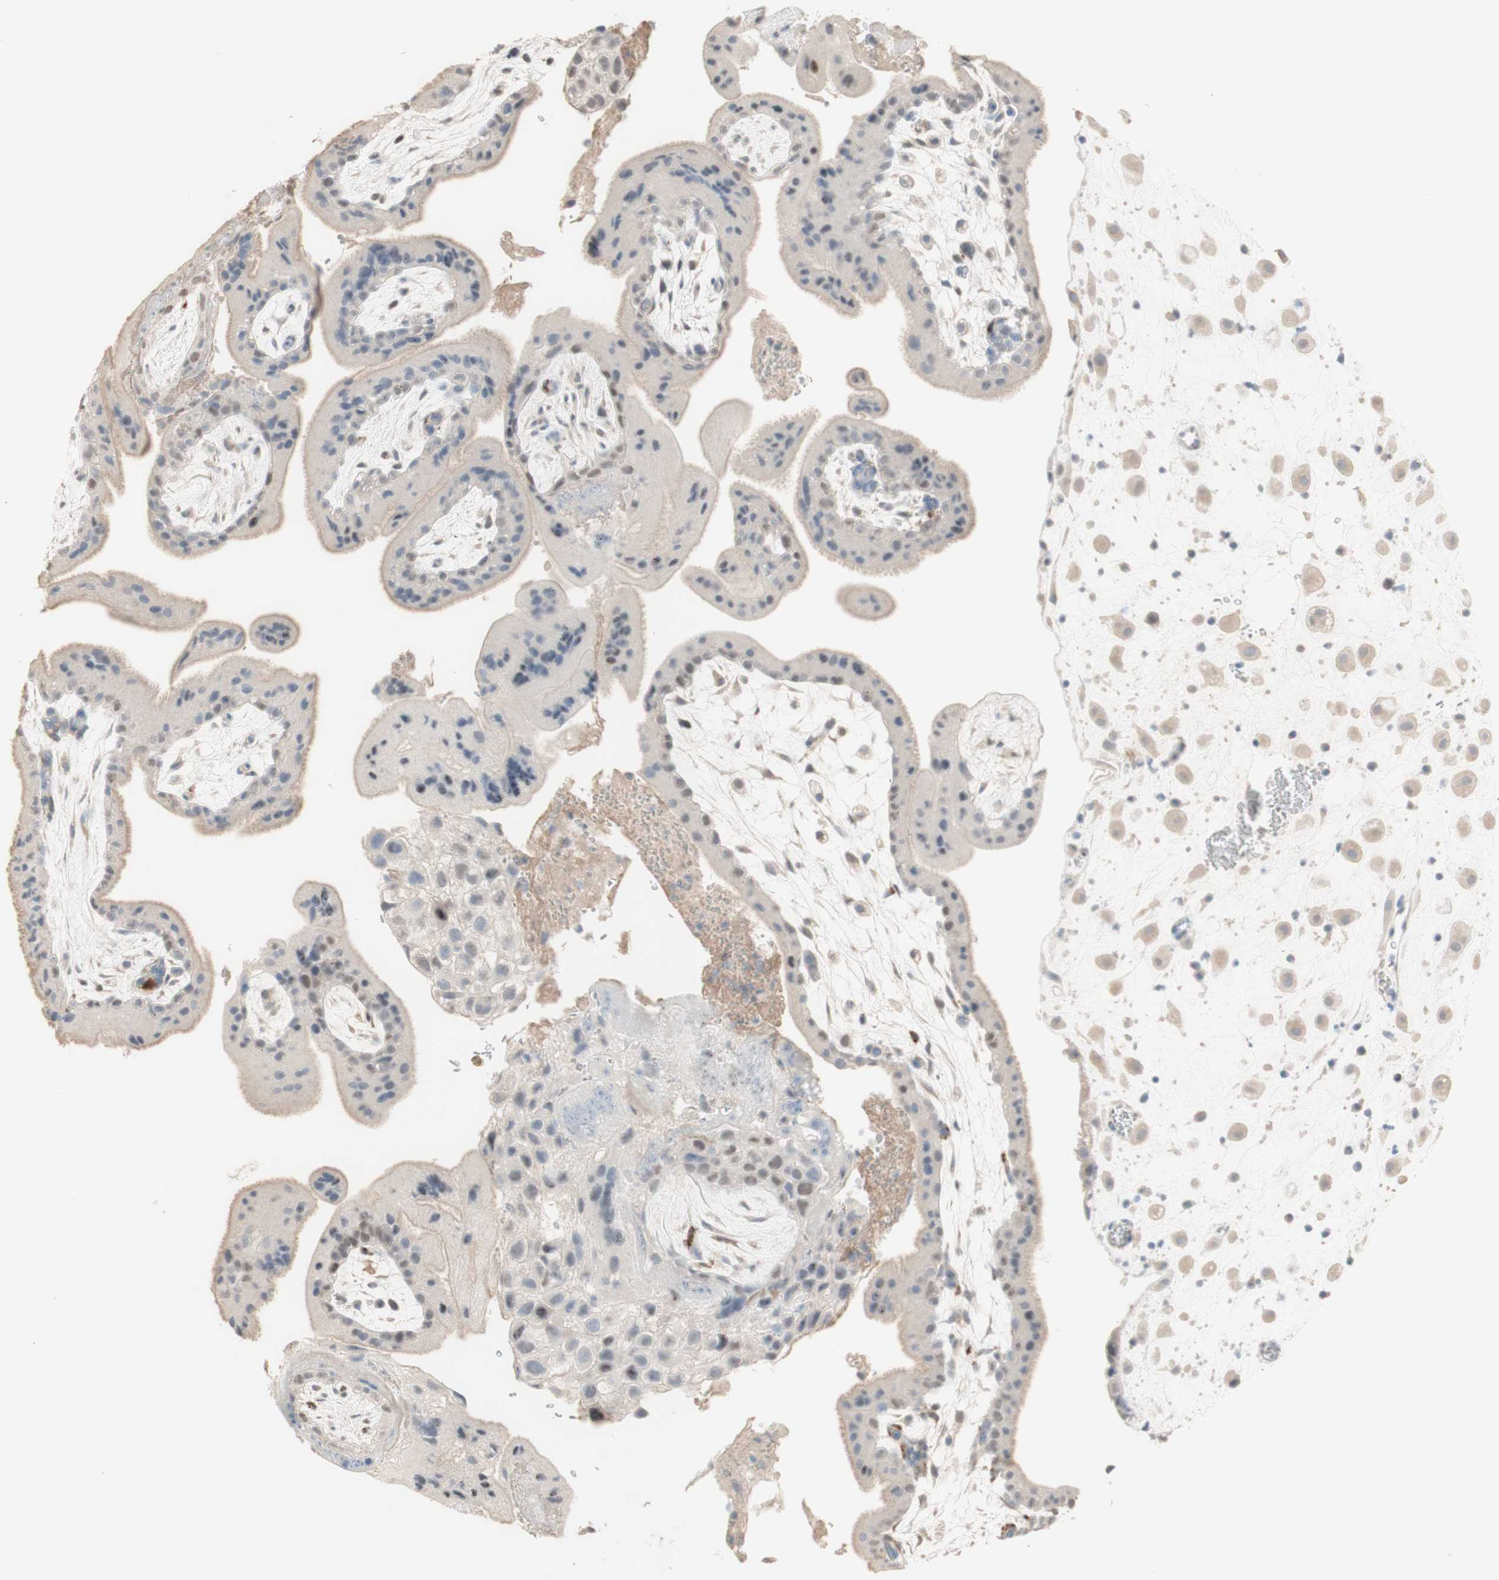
{"staining": {"intensity": "weak", "quantity": ">75%", "location": "cytoplasmic/membranous"}, "tissue": "placenta", "cell_type": "Decidual cells", "image_type": "normal", "snomed": [{"axis": "morphology", "description": "Normal tissue, NOS"}, {"axis": "topography", "description": "Placenta"}], "caption": "Immunohistochemical staining of benign placenta displays weak cytoplasmic/membranous protein staining in approximately >75% of decidual cells.", "gene": "MUC3A", "patient": {"sex": "female", "age": 35}}